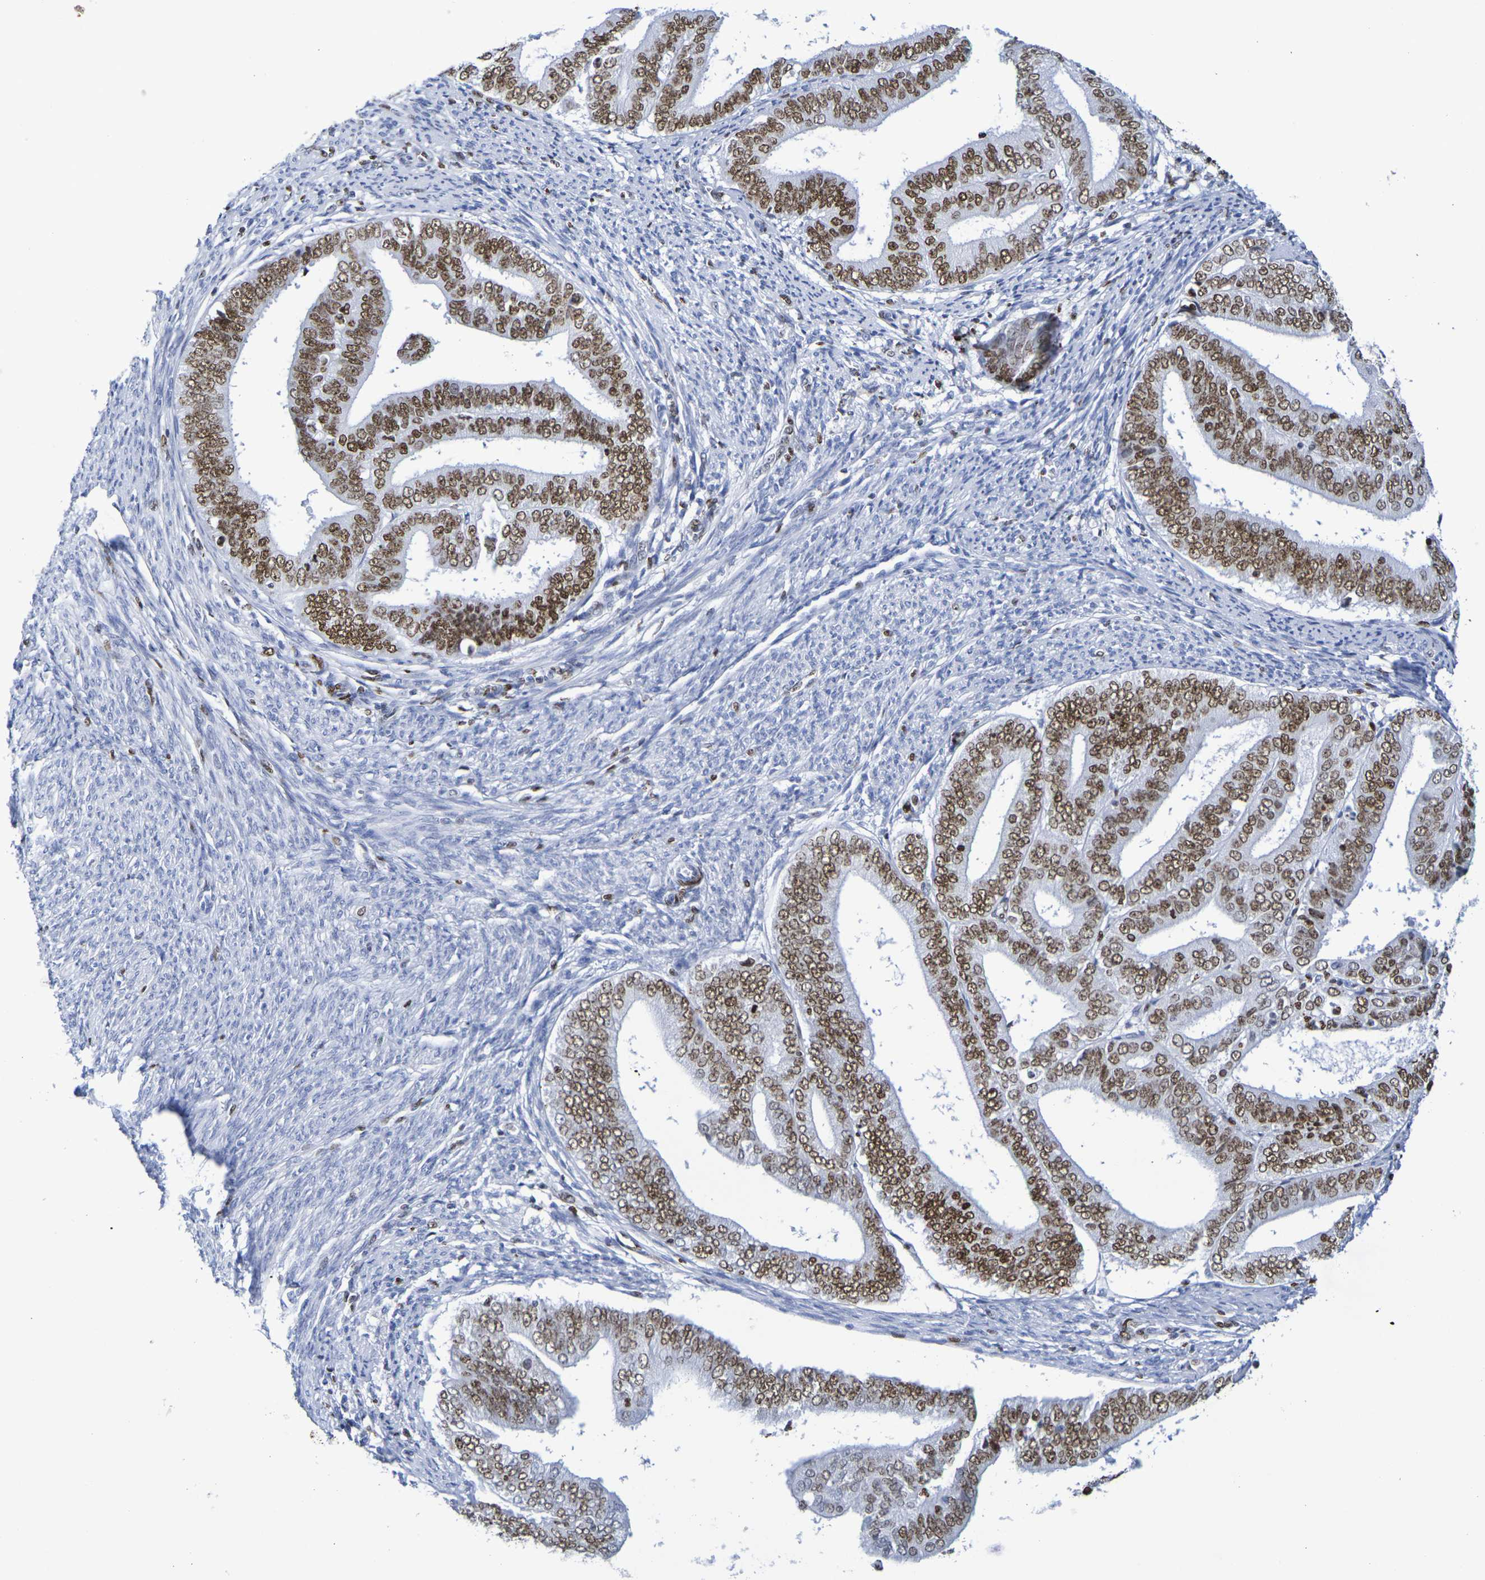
{"staining": {"intensity": "moderate", "quantity": ">75%", "location": "nuclear"}, "tissue": "endometrial cancer", "cell_type": "Tumor cells", "image_type": "cancer", "snomed": [{"axis": "morphology", "description": "Adenocarcinoma, NOS"}, {"axis": "topography", "description": "Endometrium"}], "caption": "Endometrial cancer was stained to show a protein in brown. There is medium levels of moderate nuclear expression in about >75% of tumor cells. The staining is performed using DAB brown chromogen to label protein expression. The nuclei are counter-stained blue using hematoxylin.", "gene": "H1-5", "patient": {"sex": "female", "age": 63}}